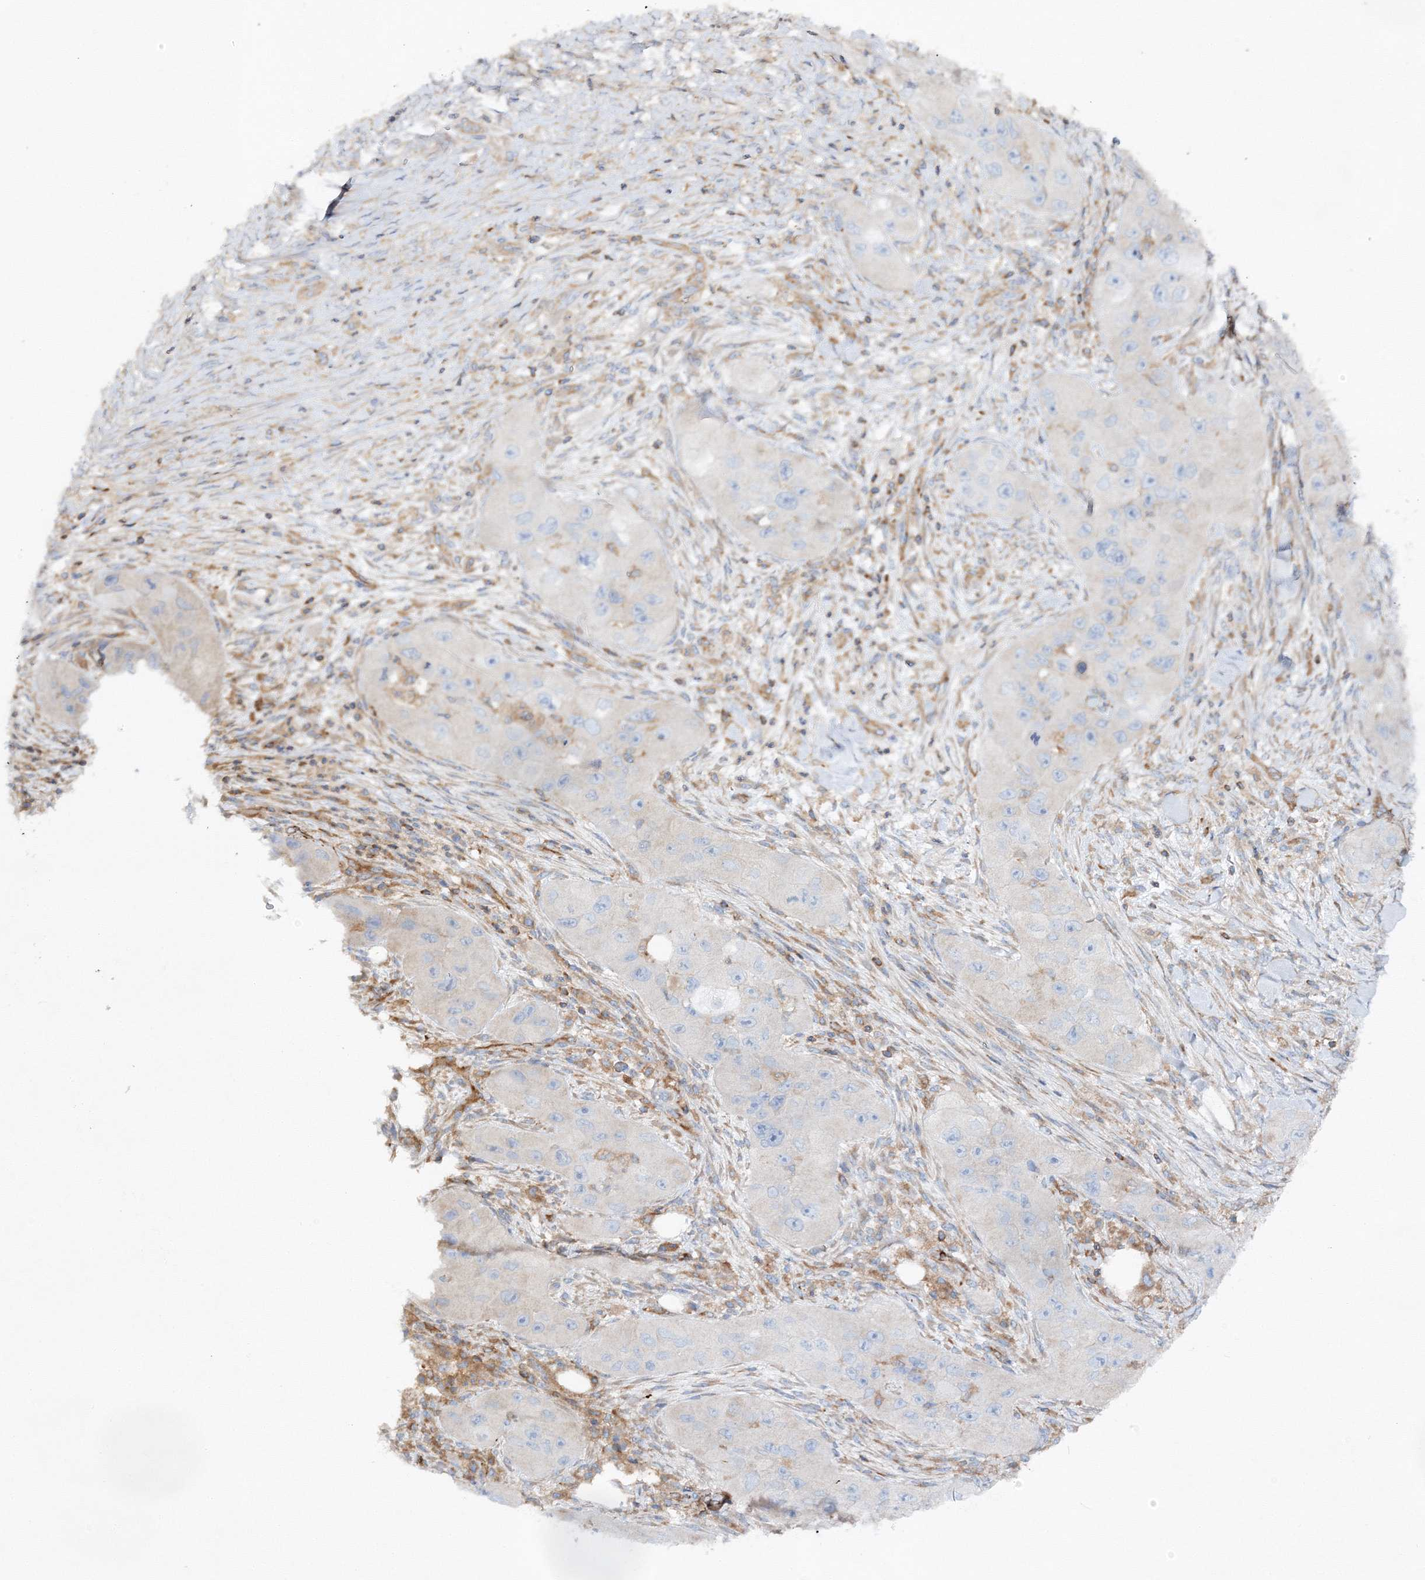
{"staining": {"intensity": "negative", "quantity": "none", "location": "none"}, "tissue": "skin cancer", "cell_type": "Tumor cells", "image_type": "cancer", "snomed": [{"axis": "morphology", "description": "Squamous cell carcinoma, NOS"}, {"axis": "topography", "description": "Skin"}, {"axis": "topography", "description": "Subcutis"}], "caption": "This is an immunohistochemistry (IHC) histopathology image of skin squamous cell carcinoma. There is no expression in tumor cells.", "gene": "WDR37", "patient": {"sex": "male", "age": 73}}